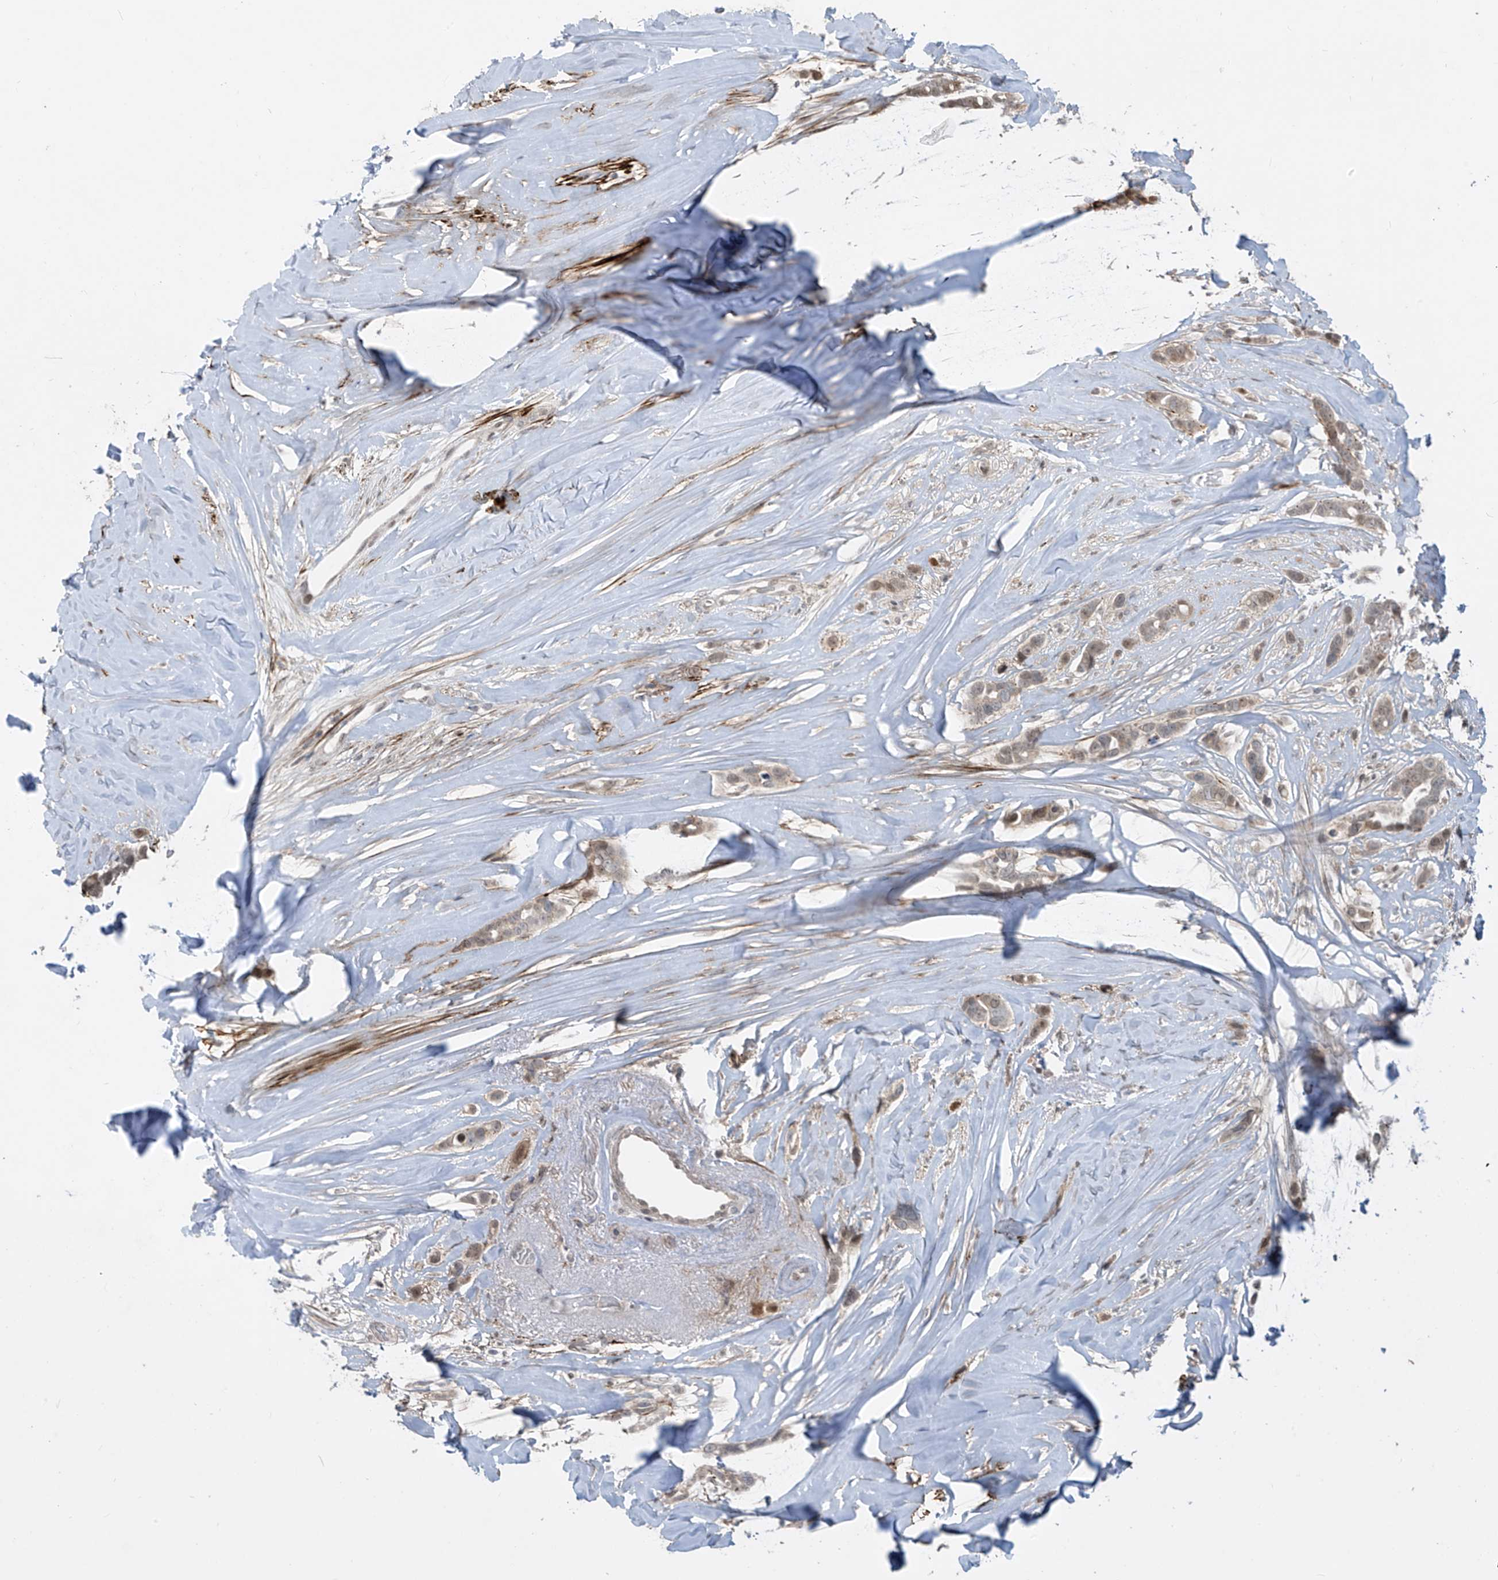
{"staining": {"intensity": "weak", "quantity": ">75%", "location": "cytoplasmic/membranous,nuclear"}, "tissue": "breast cancer", "cell_type": "Tumor cells", "image_type": "cancer", "snomed": [{"axis": "morphology", "description": "Lobular carcinoma"}, {"axis": "topography", "description": "Breast"}], "caption": "Lobular carcinoma (breast) stained with a protein marker reveals weak staining in tumor cells.", "gene": "LAGE3", "patient": {"sex": "female", "age": 51}}